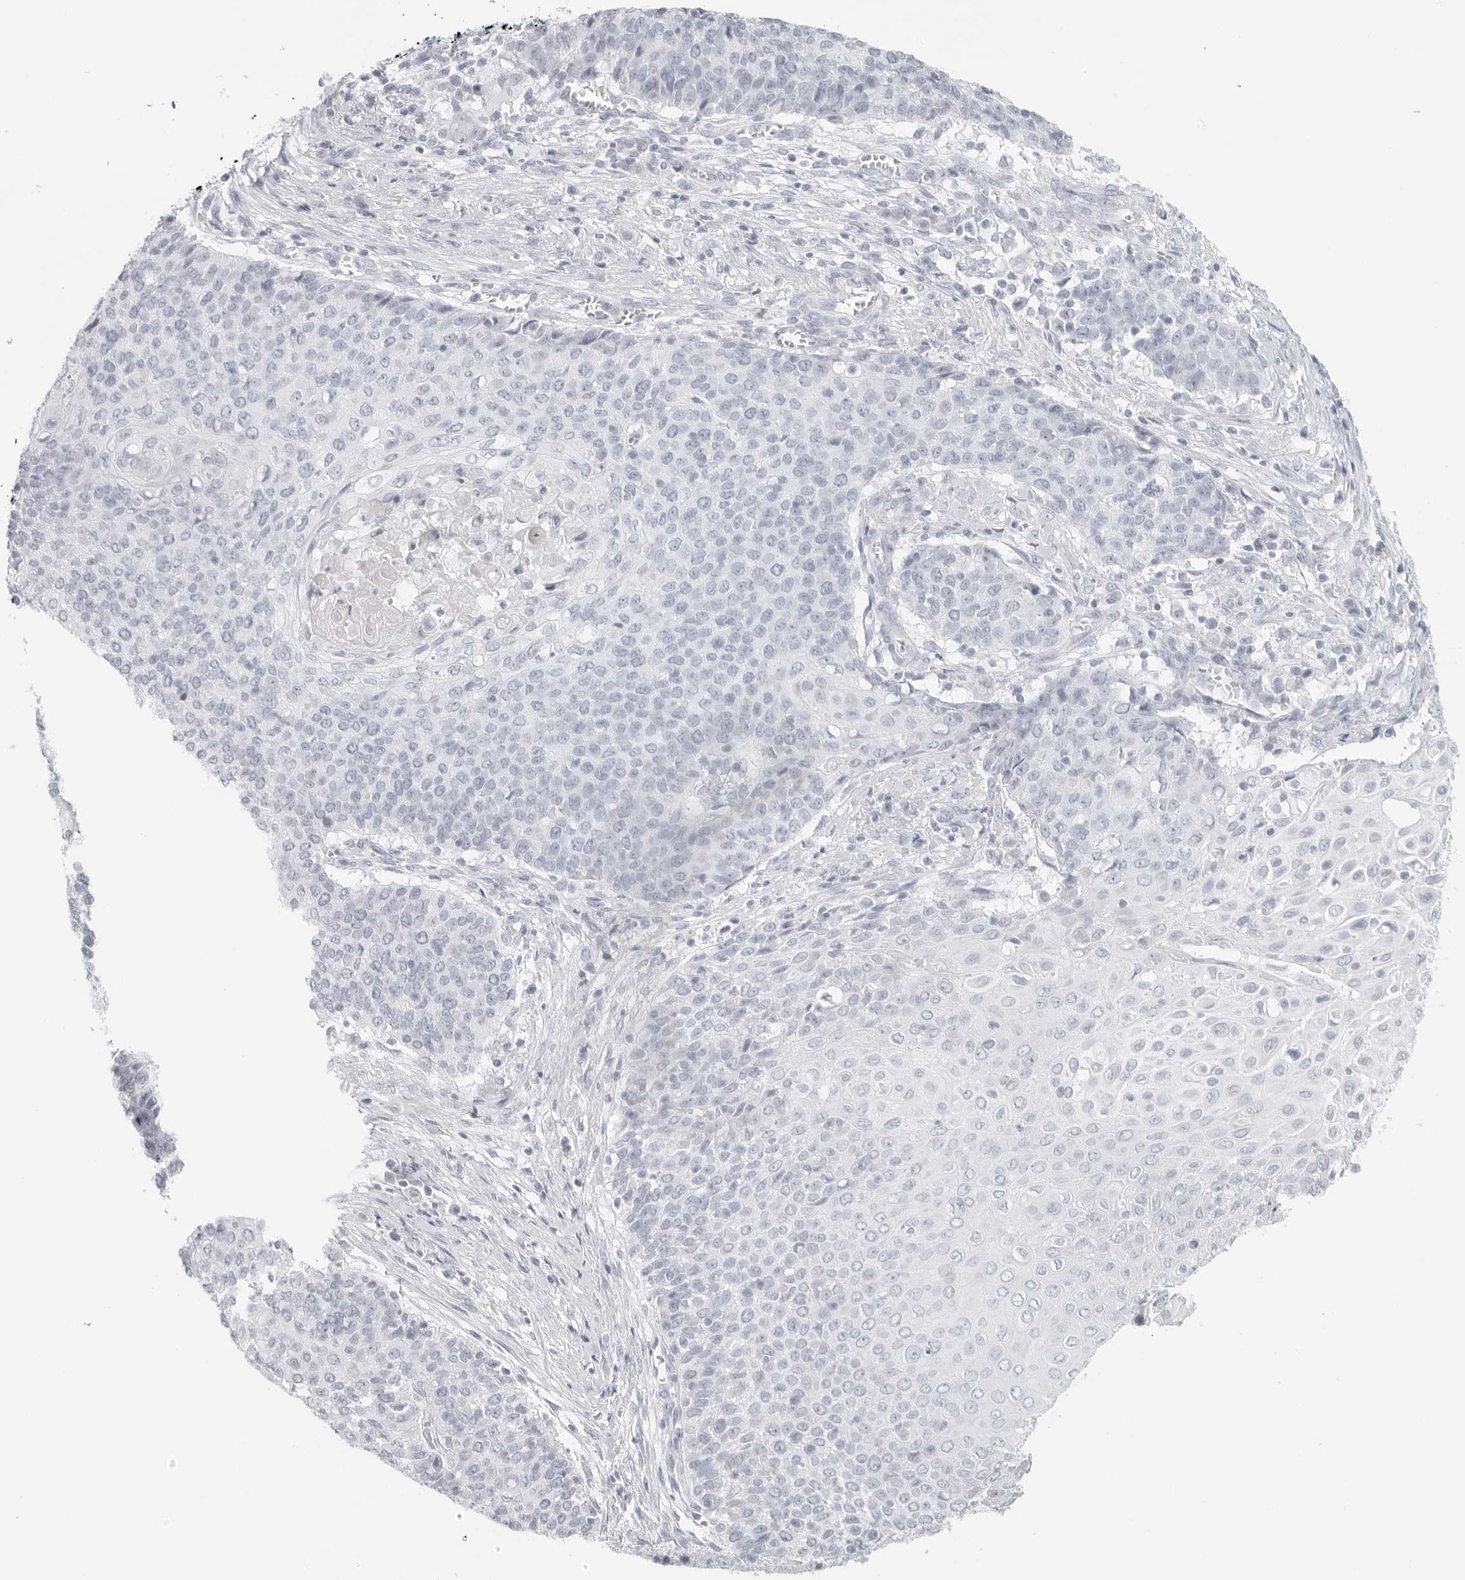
{"staining": {"intensity": "negative", "quantity": "none", "location": "none"}, "tissue": "cervical cancer", "cell_type": "Tumor cells", "image_type": "cancer", "snomed": [{"axis": "morphology", "description": "Squamous cell carcinoma, NOS"}, {"axis": "topography", "description": "Cervix"}], "caption": "Human cervical cancer (squamous cell carcinoma) stained for a protein using immunohistochemistry reveals no staining in tumor cells.", "gene": "RPS6KC1", "patient": {"sex": "female", "age": 39}}